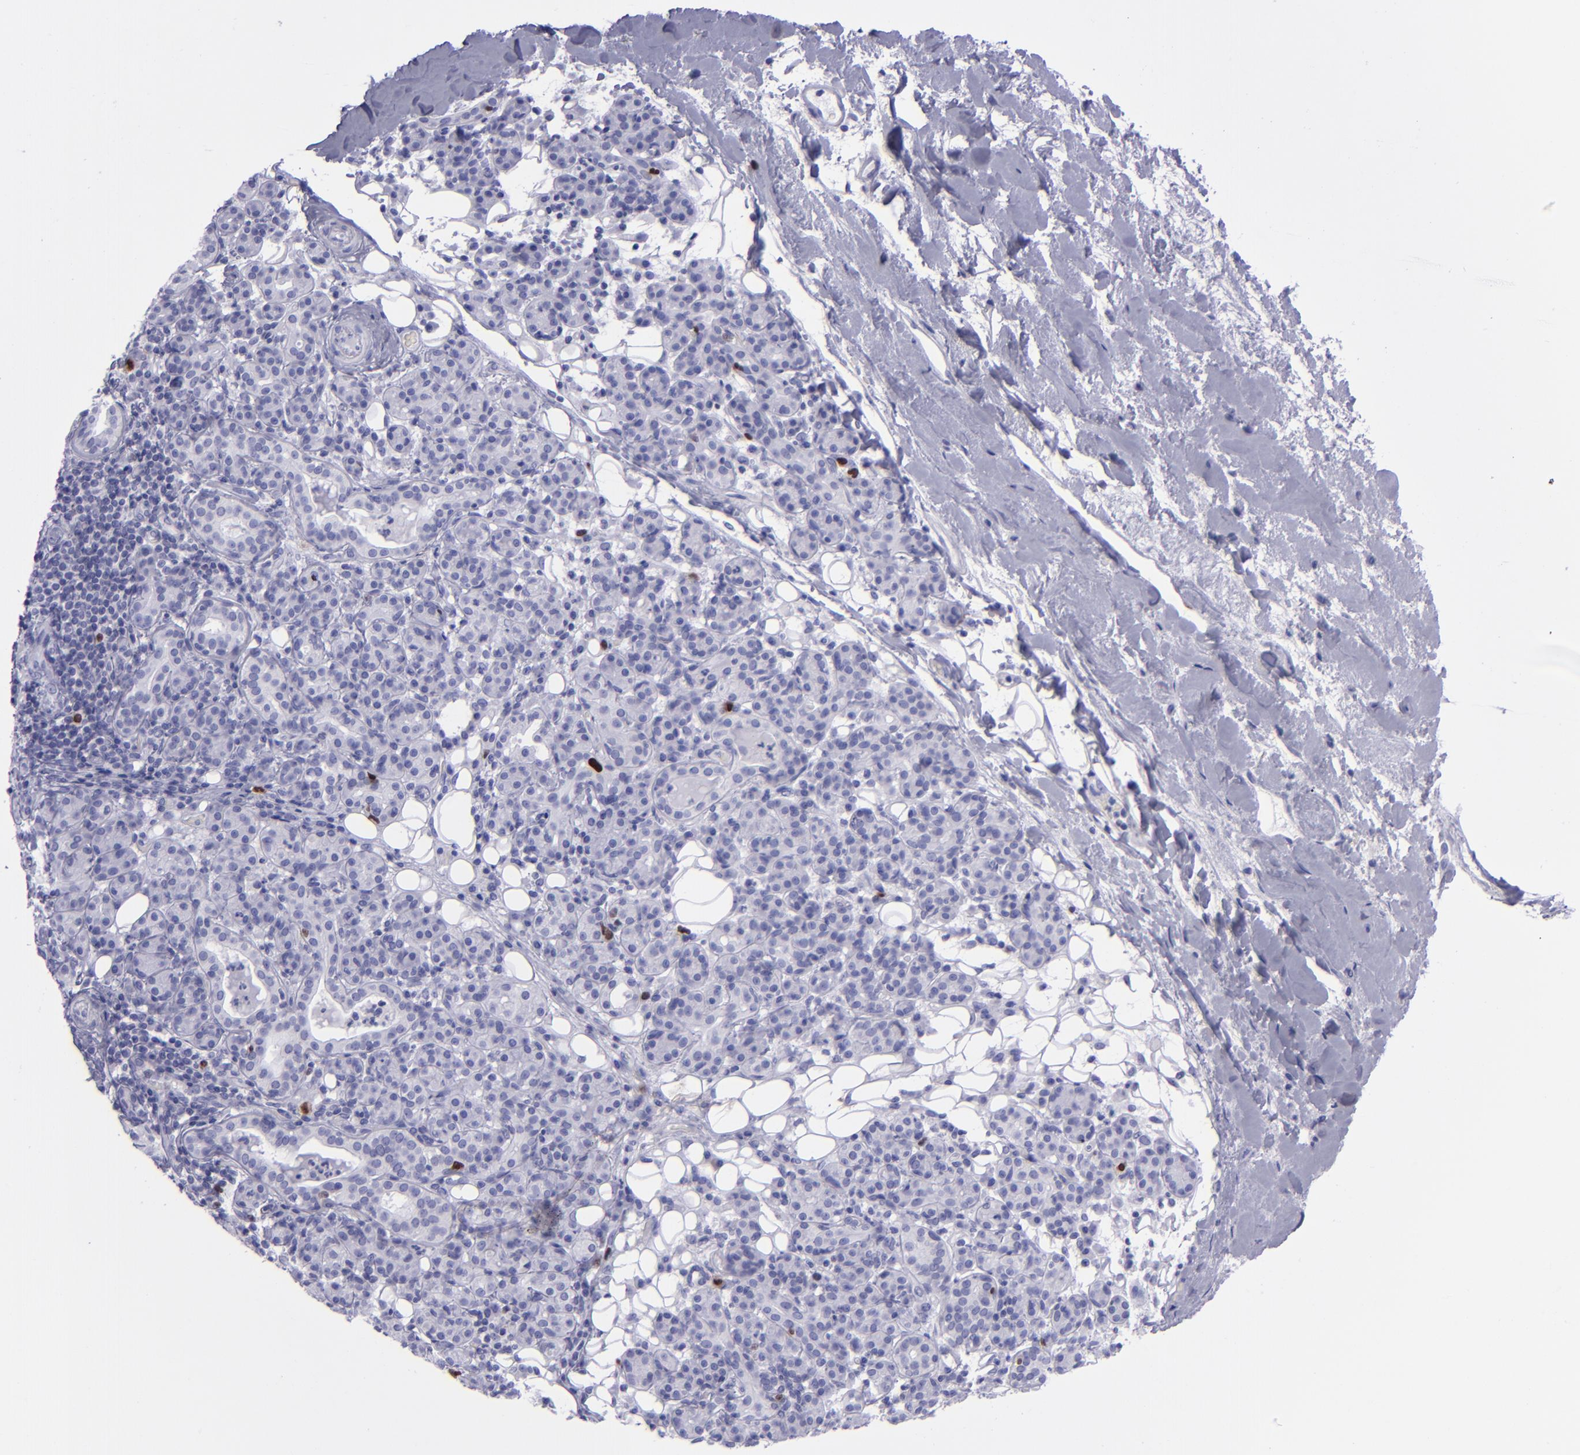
{"staining": {"intensity": "strong", "quantity": "<25%", "location": "nuclear"}, "tissue": "skin cancer", "cell_type": "Tumor cells", "image_type": "cancer", "snomed": [{"axis": "morphology", "description": "Squamous cell carcinoma, NOS"}, {"axis": "topography", "description": "Skin"}], "caption": "Immunohistochemistry (IHC) of human skin squamous cell carcinoma exhibits medium levels of strong nuclear expression in approximately <25% of tumor cells.", "gene": "TOP2A", "patient": {"sex": "male", "age": 84}}